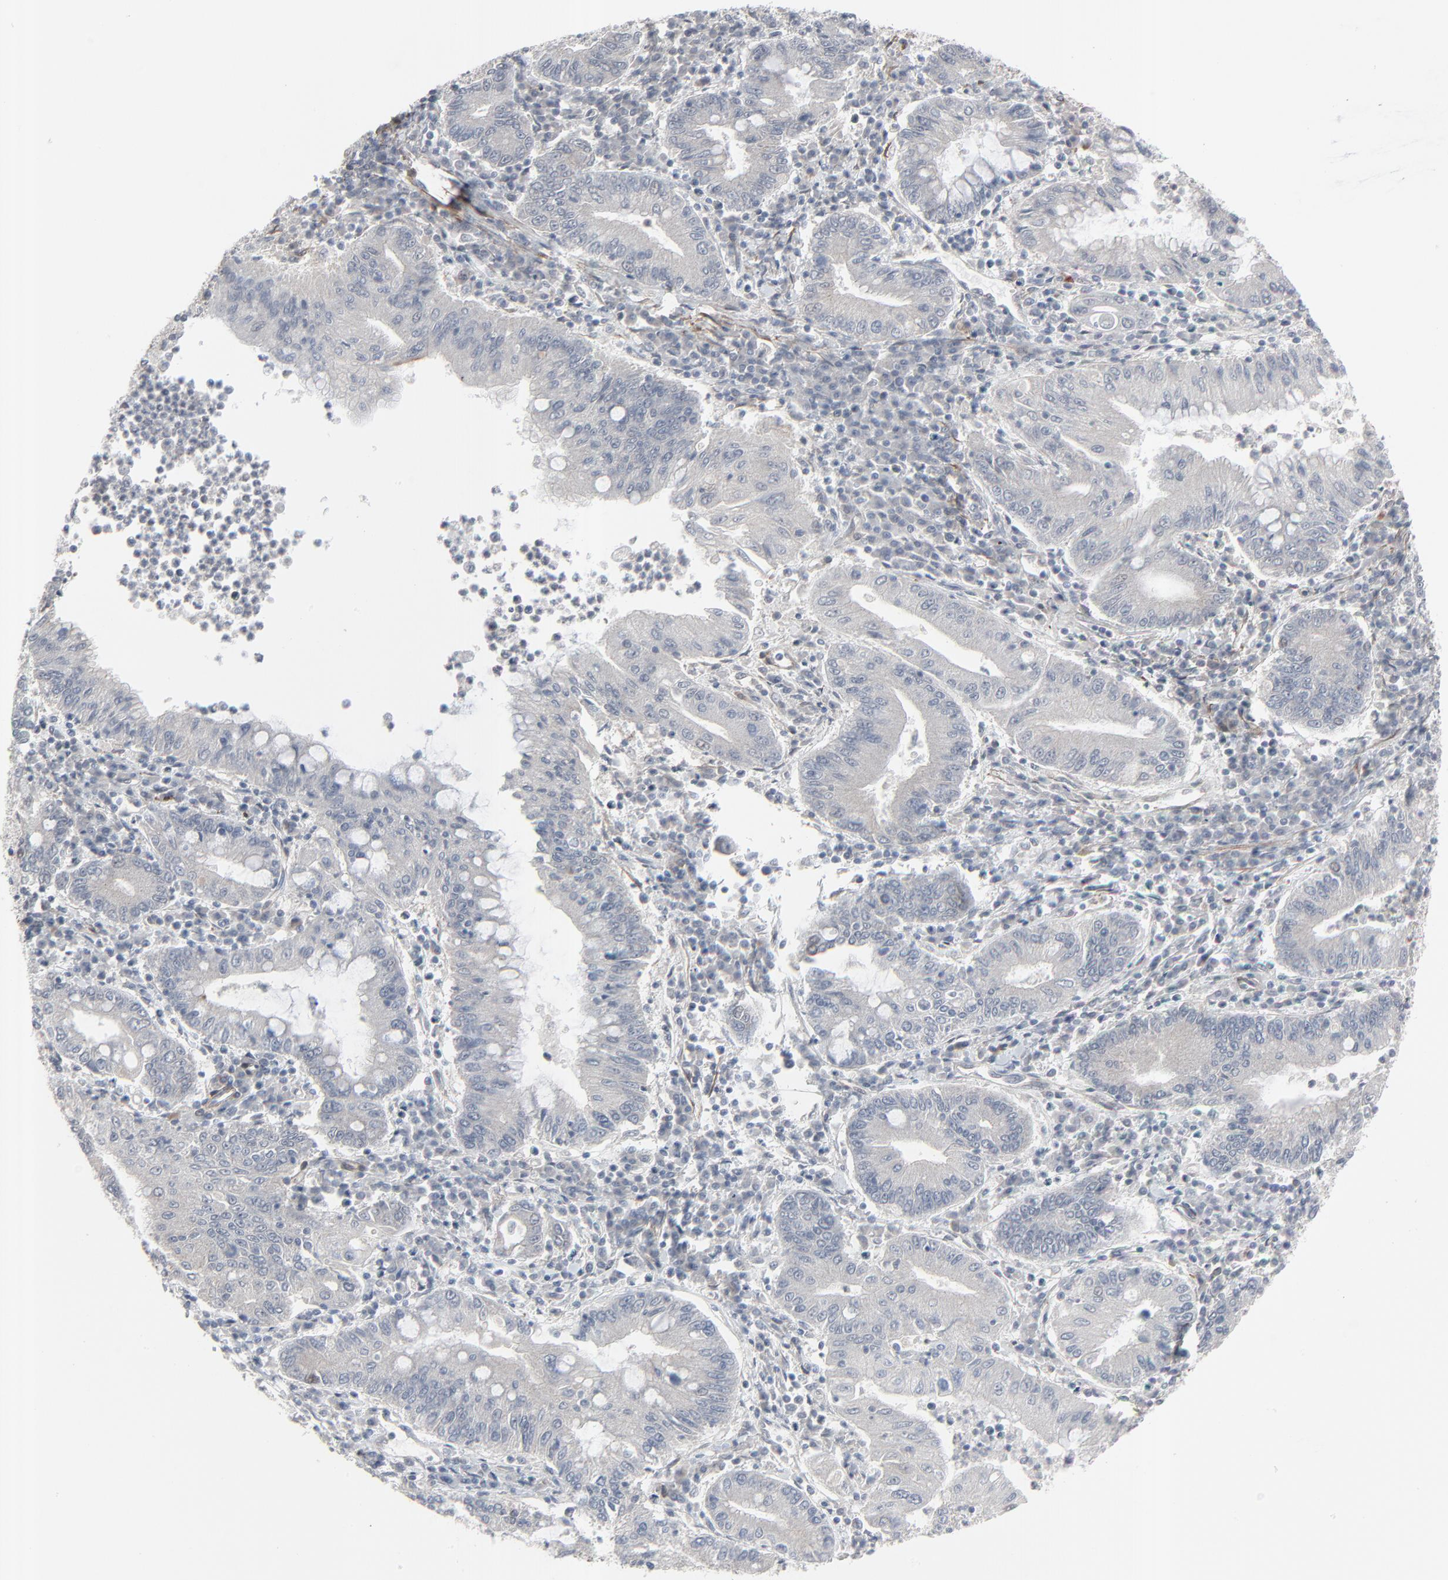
{"staining": {"intensity": "weak", "quantity": "25%-75%", "location": "cytoplasmic/membranous"}, "tissue": "stomach cancer", "cell_type": "Tumor cells", "image_type": "cancer", "snomed": [{"axis": "morphology", "description": "Normal tissue, NOS"}, {"axis": "morphology", "description": "Adenocarcinoma, NOS"}, {"axis": "topography", "description": "Esophagus"}, {"axis": "topography", "description": "Stomach, upper"}, {"axis": "topography", "description": "Peripheral nerve tissue"}], "caption": "Tumor cells reveal weak cytoplasmic/membranous expression in about 25%-75% of cells in adenocarcinoma (stomach). Nuclei are stained in blue.", "gene": "NEUROD1", "patient": {"sex": "male", "age": 62}}